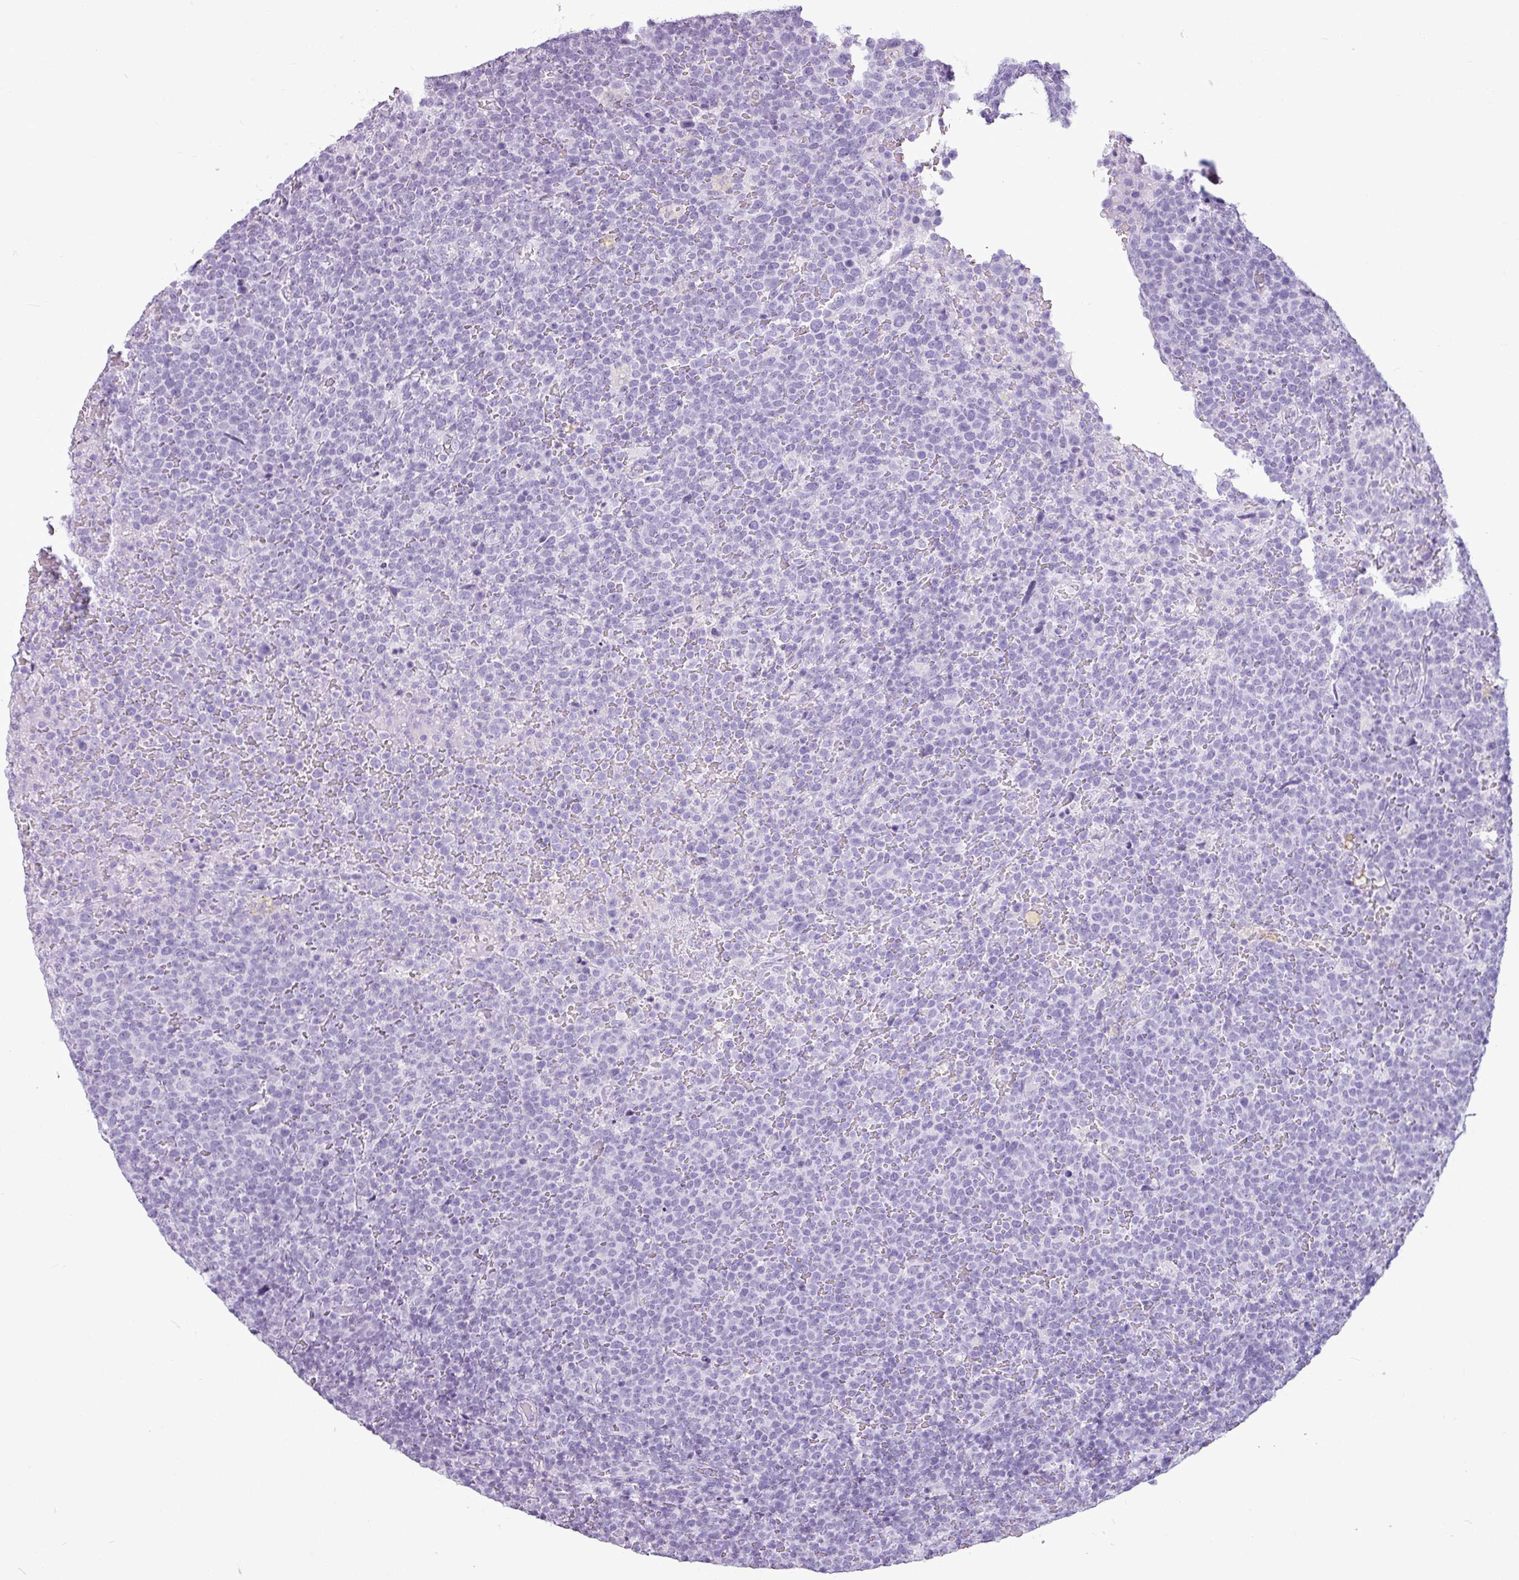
{"staining": {"intensity": "negative", "quantity": "none", "location": "none"}, "tissue": "lymphoma", "cell_type": "Tumor cells", "image_type": "cancer", "snomed": [{"axis": "morphology", "description": "Malignant lymphoma, non-Hodgkin's type, High grade"}, {"axis": "topography", "description": "Lymph node"}], "caption": "DAB immunohistochemical staining of human malignant lymphoma, non-Hodgkin's type (high-grade) displays no significant expression in tumor cells. (Brightfield microscopy of DAB (3,3'-diaminobenzidine) immunohistochemistry (IHC) at high magnification).", "gene": "AMY1B", "patient": {"sex": "male", "age": 61}}